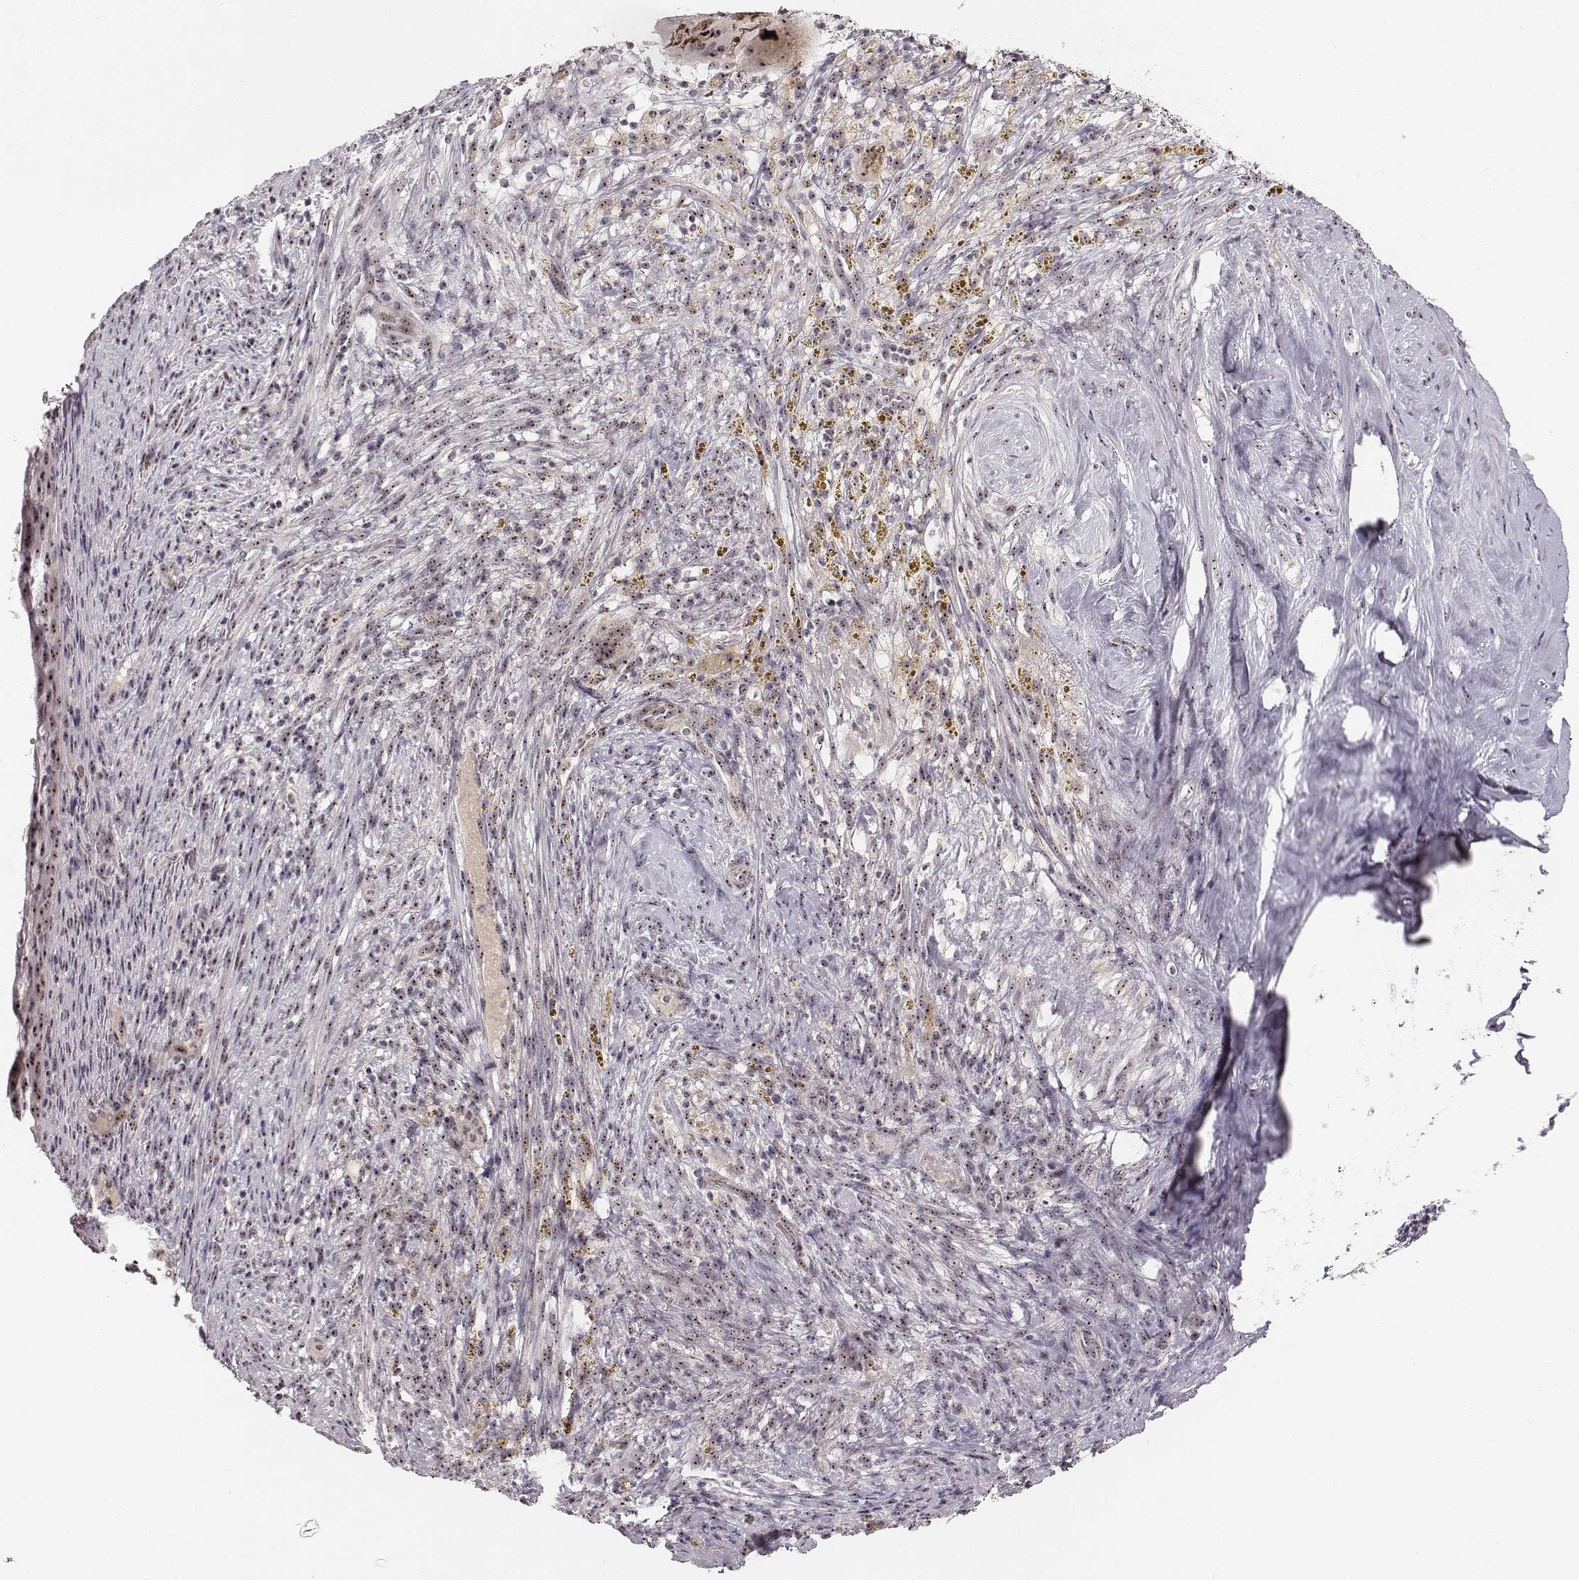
{"staining": {"intensity": "moderate", "quantity": ">75%", "location": "nuclear"}, "tissue": "cervical cancer", "cell_type": "Tumor cells", "image_type": "cancer", "snomed": [{"axis": "morphology", "description": "Squamous cell carcinoma, NOS"}, {"axis": "topography", "description": "Cervix"}], "caption": "Tumor cells show moderate nuclear staining in about >75% of cells in cervical cancer. Ihc stains the protein of interest in brown and the nuclei are stained blue.", "gene": "NOP56", "patient": {"sex": "female", "age": 51}}